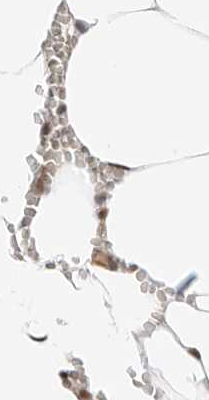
{"staining": {"intensity": "moderate", "quantity": "25%-75%", "location": "cytoplasmic/membranous,nuclear"}, "tissue": "bone marrow", "cell_type": "Hematopoietic cells", "image_type": "normal", "snomed": [{"axis": "morphology", "description": "Normal tissue, NOS"}, {"axis": "topography", "description": "Bone marrow"}], "caption": "Immunohistochemistry of normal human bone marrow demonstrates medium levels of moderate cytoplasmic/membranous,nuclear positivity in approximately 25%-75% of hematopoietic cells. The protein is stained brown, and the nuclei are stained in blue (DAB (3,3'-diaminobenzidine) IHC with brightfield microscopy, high magnification).", "gene": "ZNF613", "patient": {"sex": "male", "age": 70}}